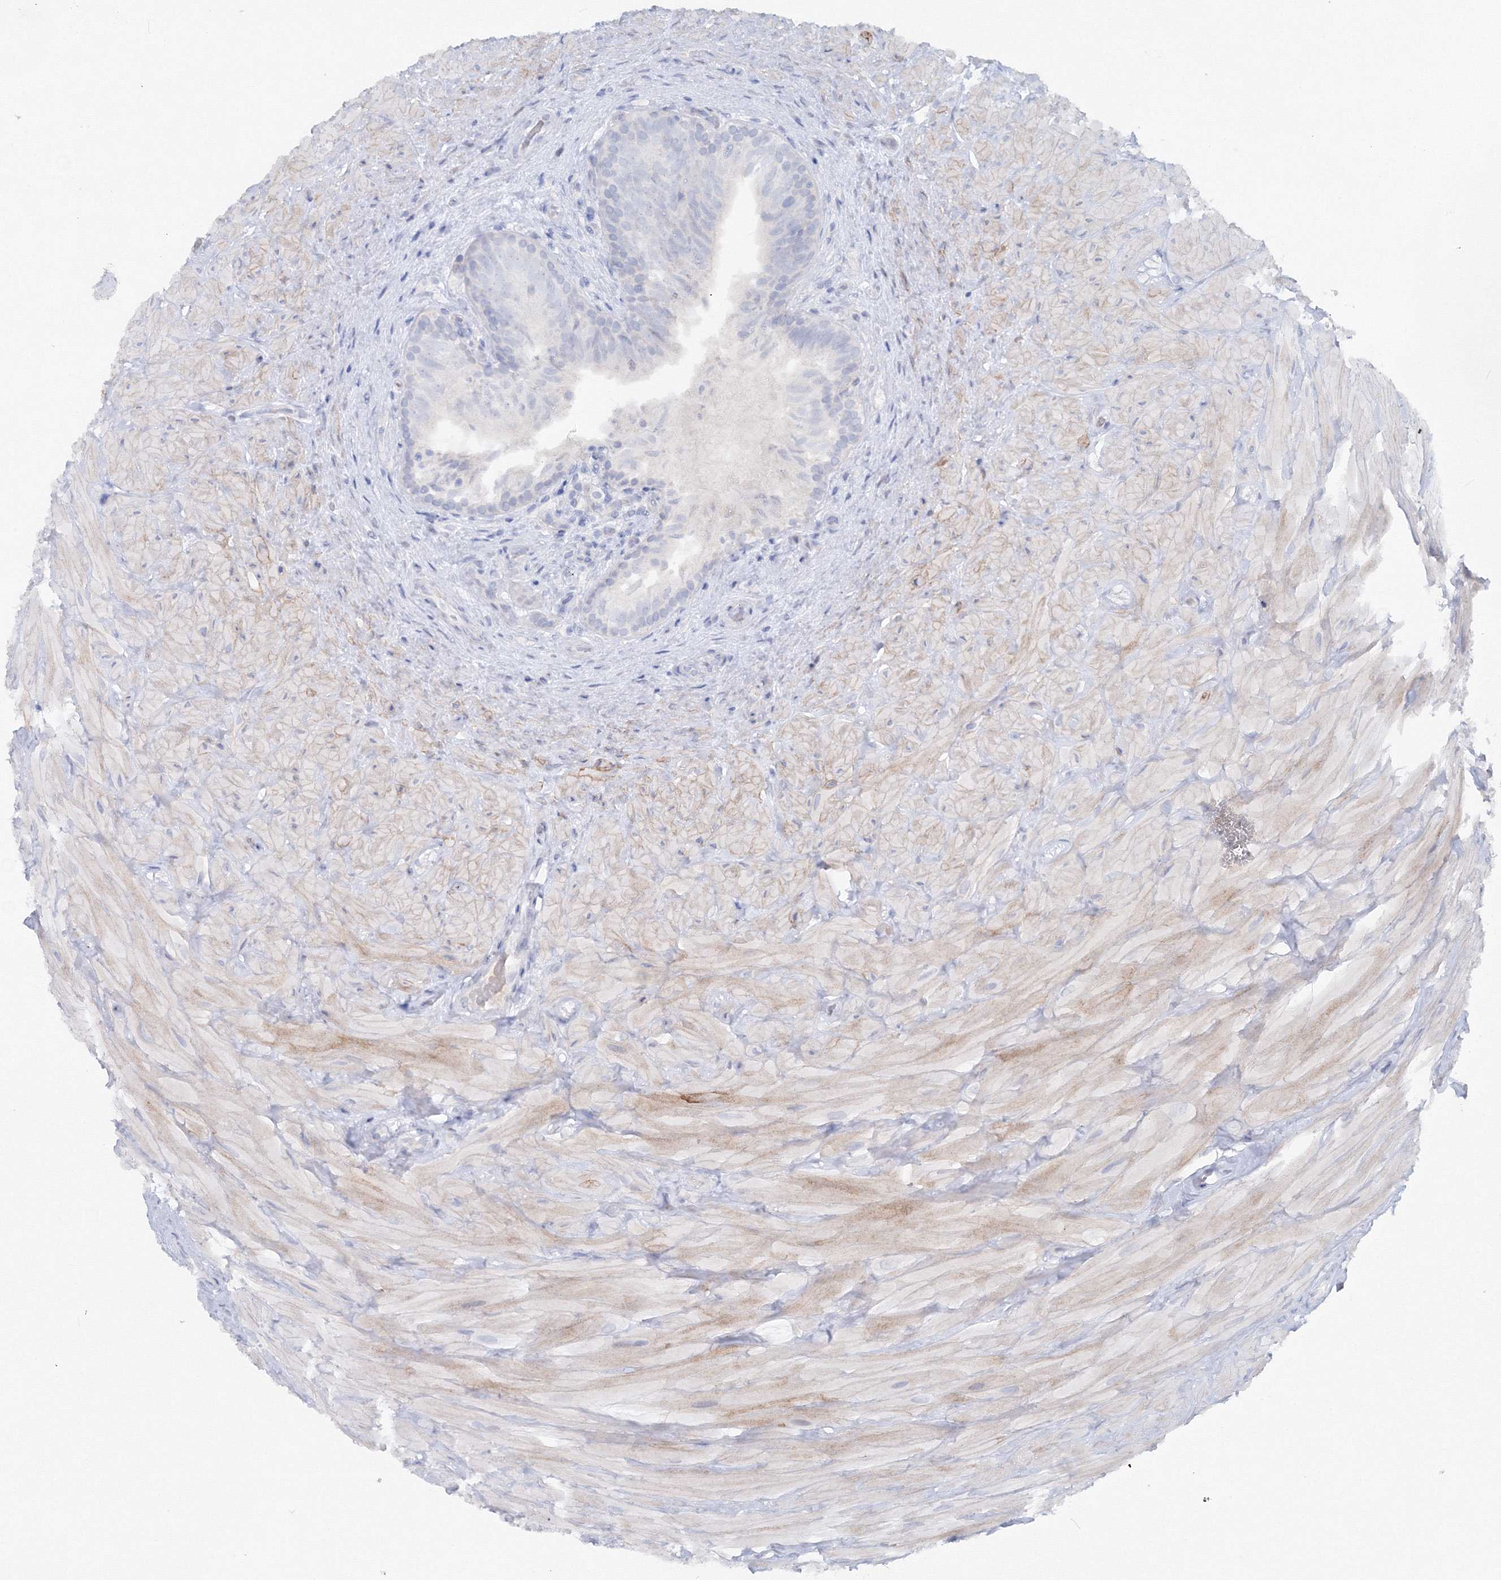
{"staining": {"intensity": "negative", "quantity": "none", "location": "none"}, "tissue": "epididymis", "cell_type": "Glandular cells", "image_type": "normal", "snomed": [{"axis": "morphology", "description": "Normal tissue, NOS"}, {"axis": "topography", "description": "Soft tissue"}, {"axis": "topography", "description": "Epididymis"}], "caption": "Protein analysis of benign epididymis displays no significant staining in glandular cells.", "gene": "GCKR", "patient": {"sex": "male", "age": 26}}